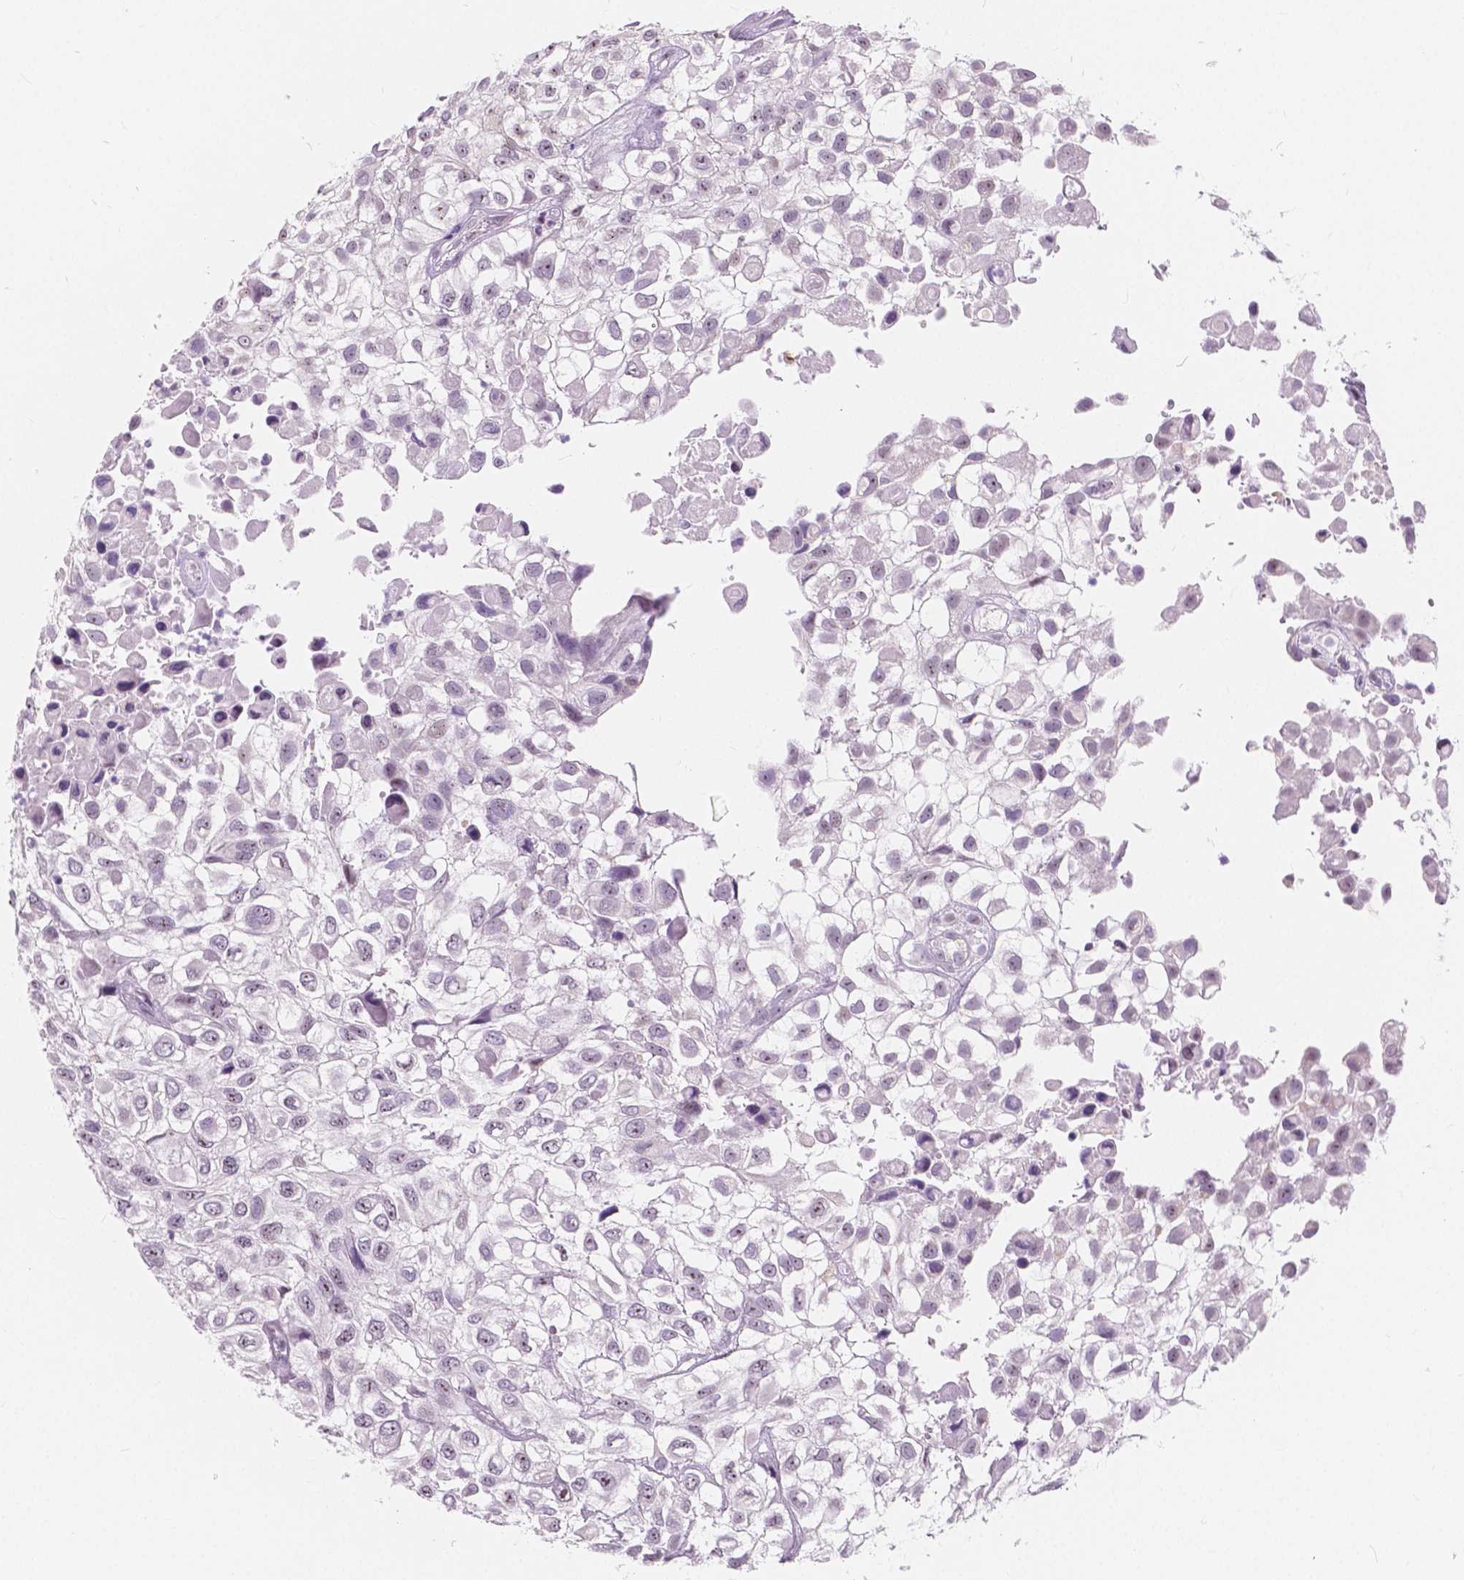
{"staining": {"intensity": "negative", "quantity": "none", "location": "none"}, "tissue": "urothelial cancer", "cell_type": "Tumor cells", "image_type": "cancer", "snomed": [{"axis": "morphology", "description": "Urothelial carcinoma, High grade"}, {"axis": "topography", "description": "Urinary bladder"}], "caption": "Immunohistochemical staining of human high-grade urothelial carcinoma demonstrates no significant staining in tumor cells. (Immunohistochemistry, brightfield microscopy, high magnification).", "gene": "NOLC1", "patient": {"sex": "male", "age": 56}}